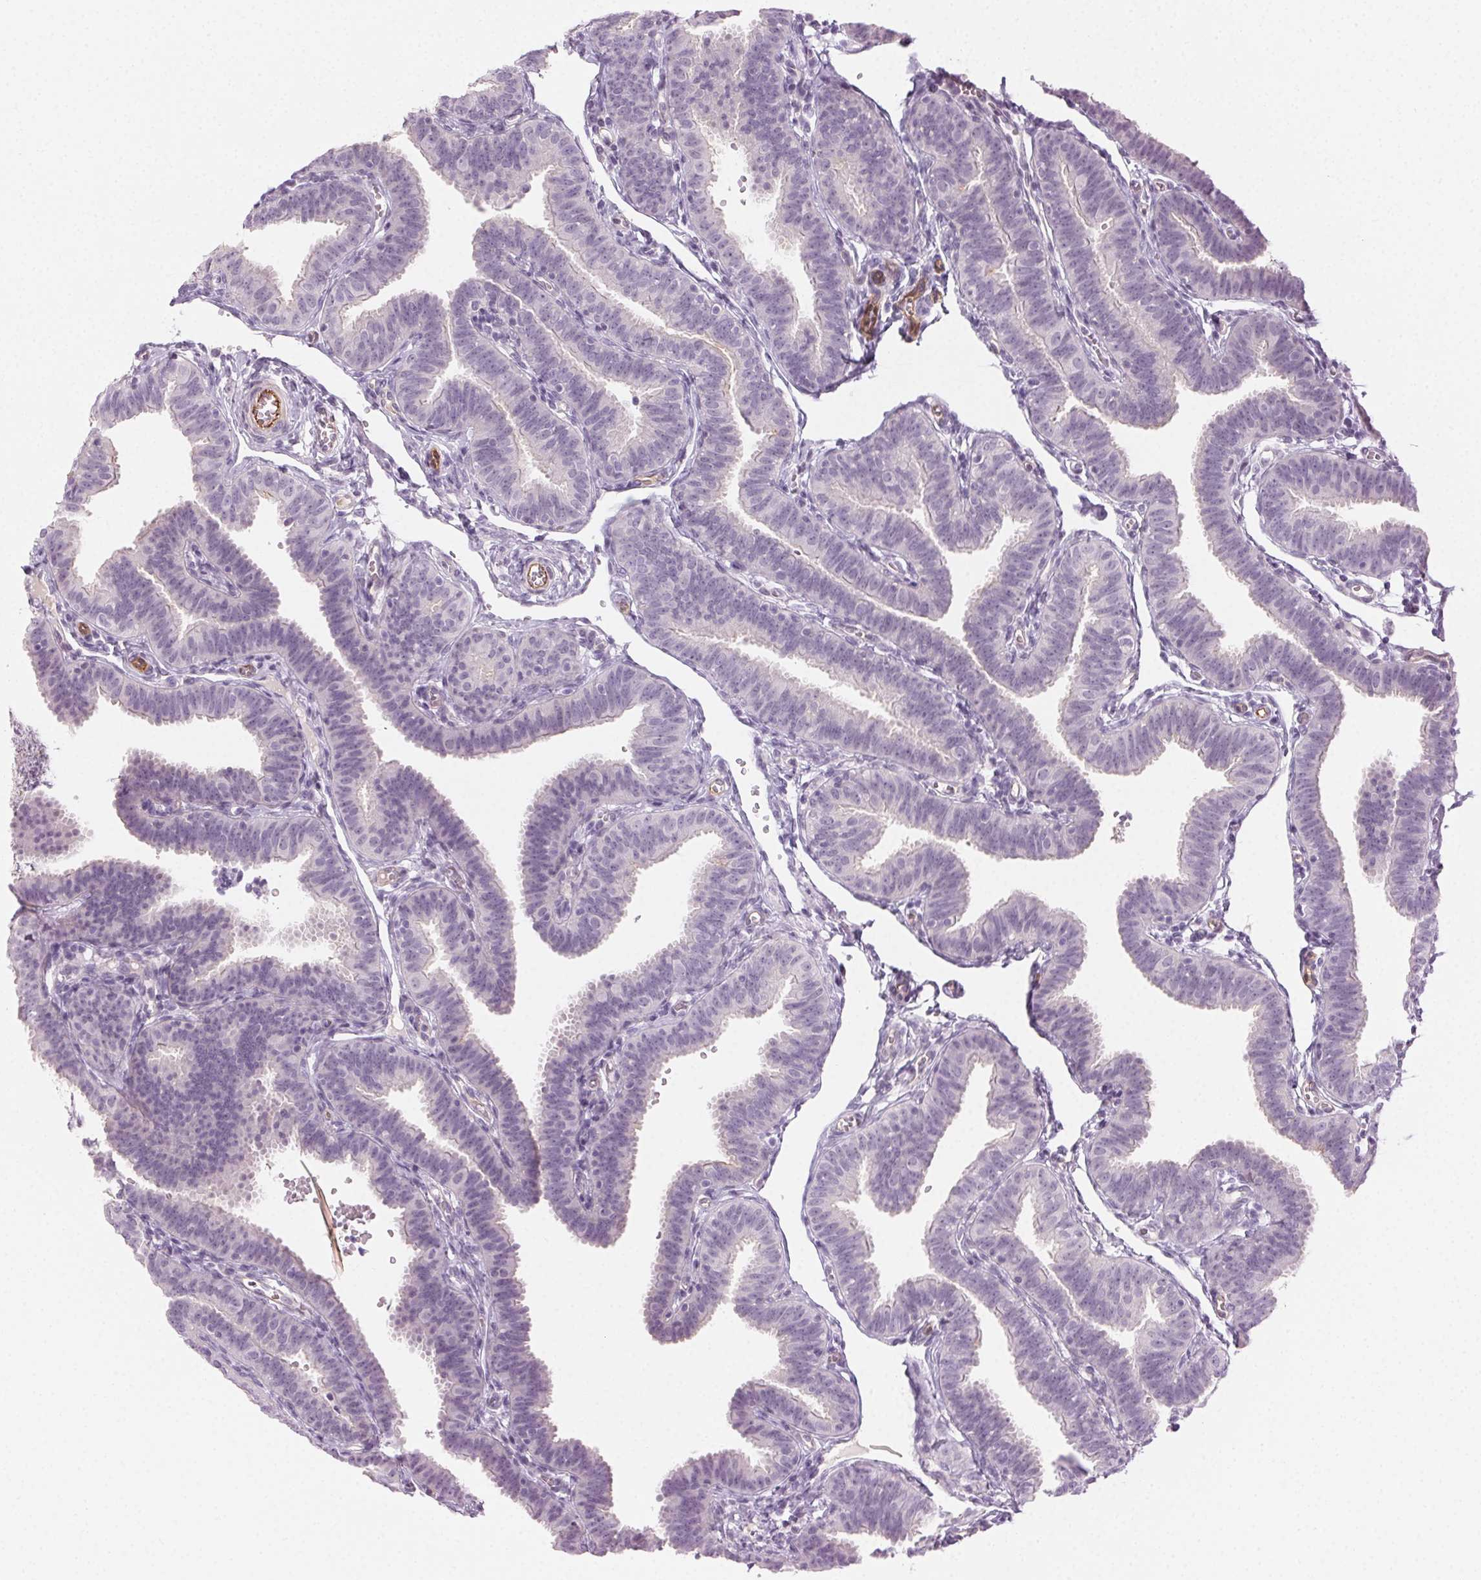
{"staining": {"intensity": "negative", "quantity": "none", "location": "none"}, "tissue": "fallopian tube", "cell_type": "Glandular cells", "image_type": "normal", "snomed": [{"axis": "morphology", "description": "Normal tissue, NOS"}, {"axis": "topography", "description": "Fallopian tube"}], "caption": "High power microscopy image of an IHC photomicrograph of unremarkable fallopian tube, revealing no significant positivity in glandular cells. (DAB (3,3'-diaminobenzidine) immunohistochemistry, high magnification).", "gene": "AIF1L", "patient": {"sex": "female", "age": 25}}